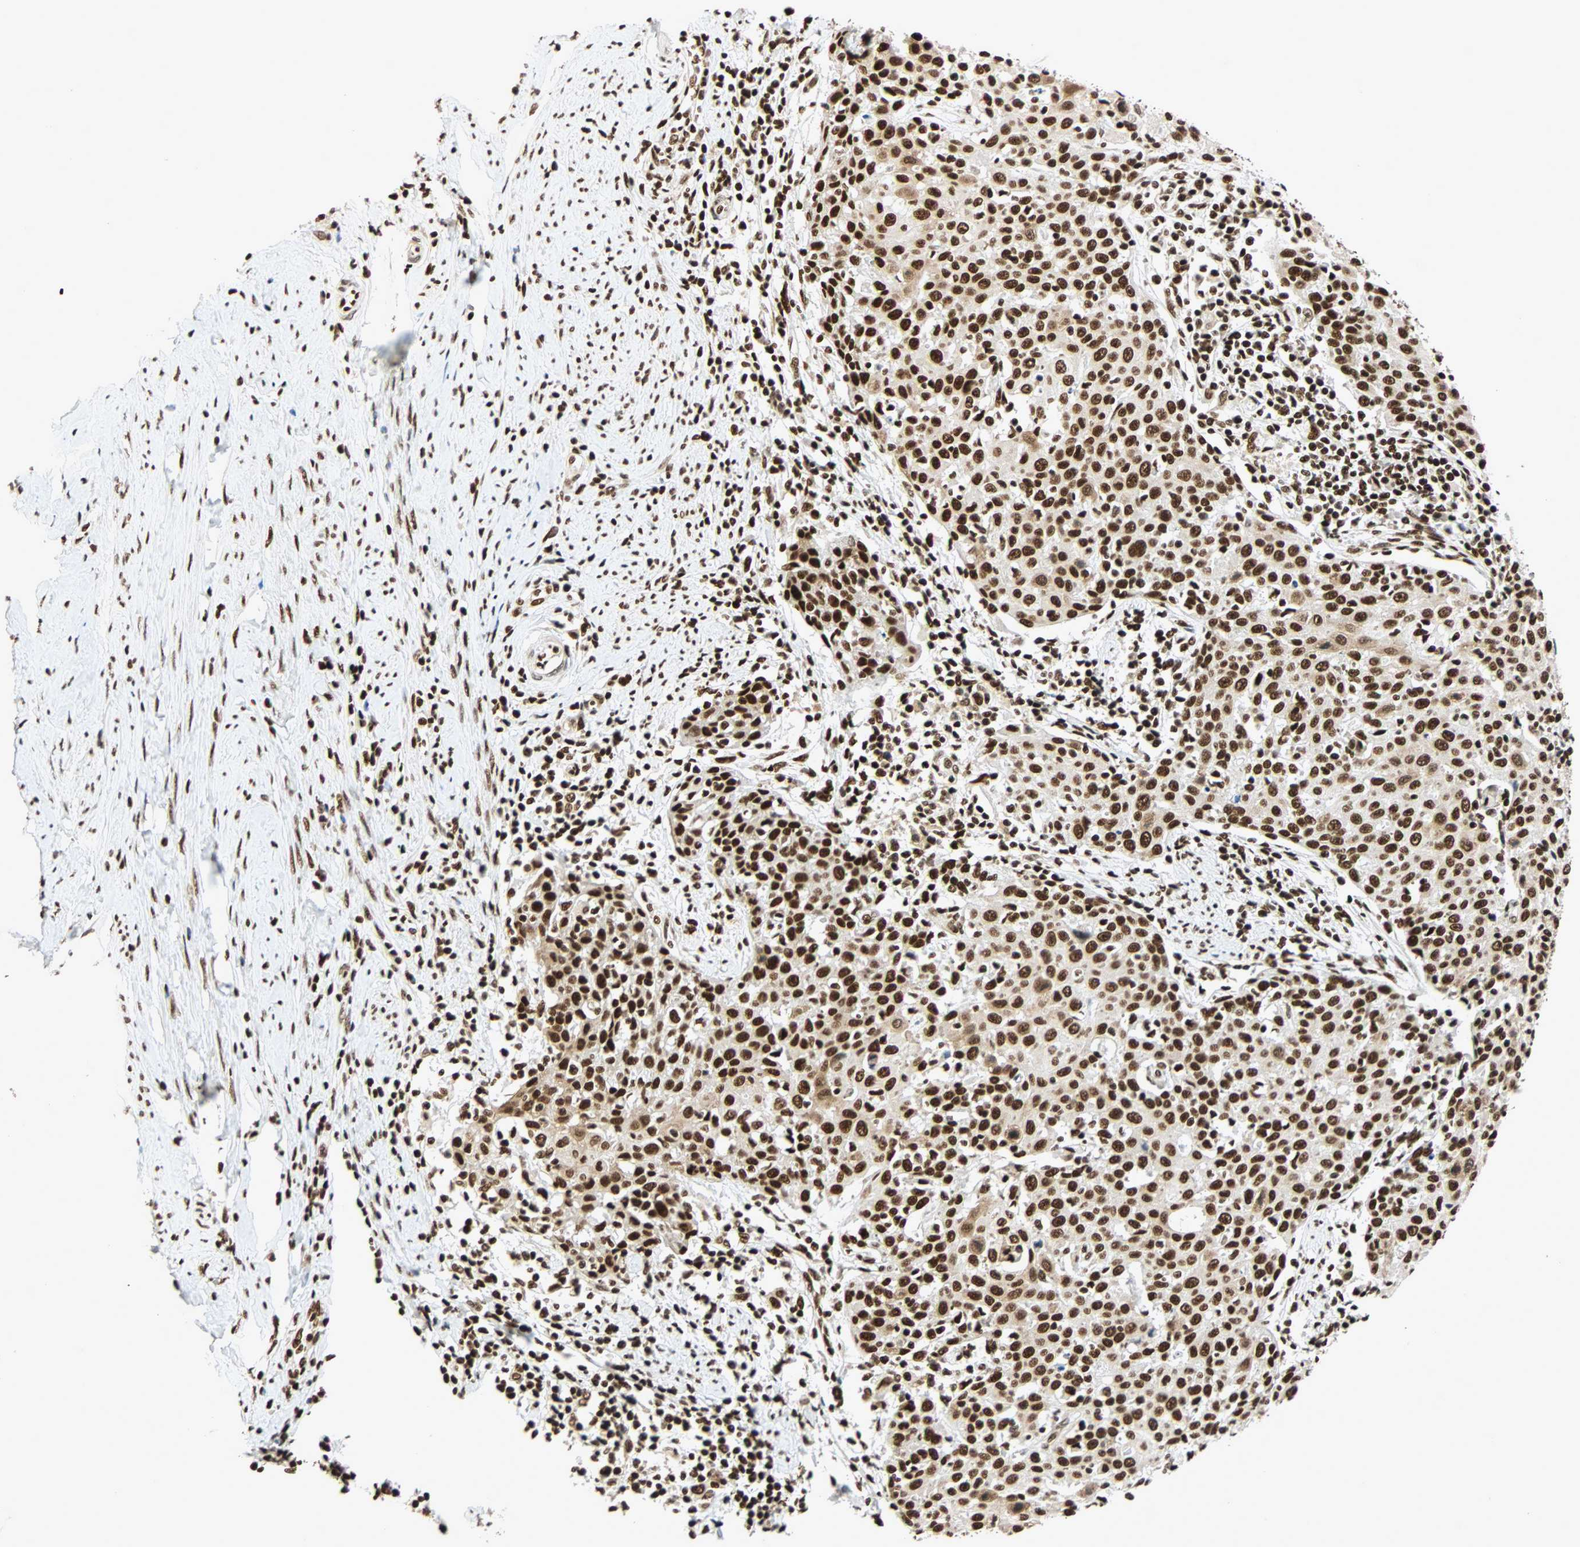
{"staining": {"intensity": "strong", "quantity": ">75%", "location": "cytoplasmic/membranous,nuclear"}, "tissue": "cervical cancer", "cell_type": "Tumor cells", "image_type": "cancer", "snomed": [{"axis": "morphology", "description": "Squamous cell carcinoma, NOS"}, {"axis": "topography", "description": "Cervix"}], "caption": "Immunohistochemical staining of cervical cancer reveals strong cytoplasmic/membranous and nuclear protein expression in approximately >75% of tumor cells.", "gene": "CDK12", "patient": {"sex": "female", "age": 38}}